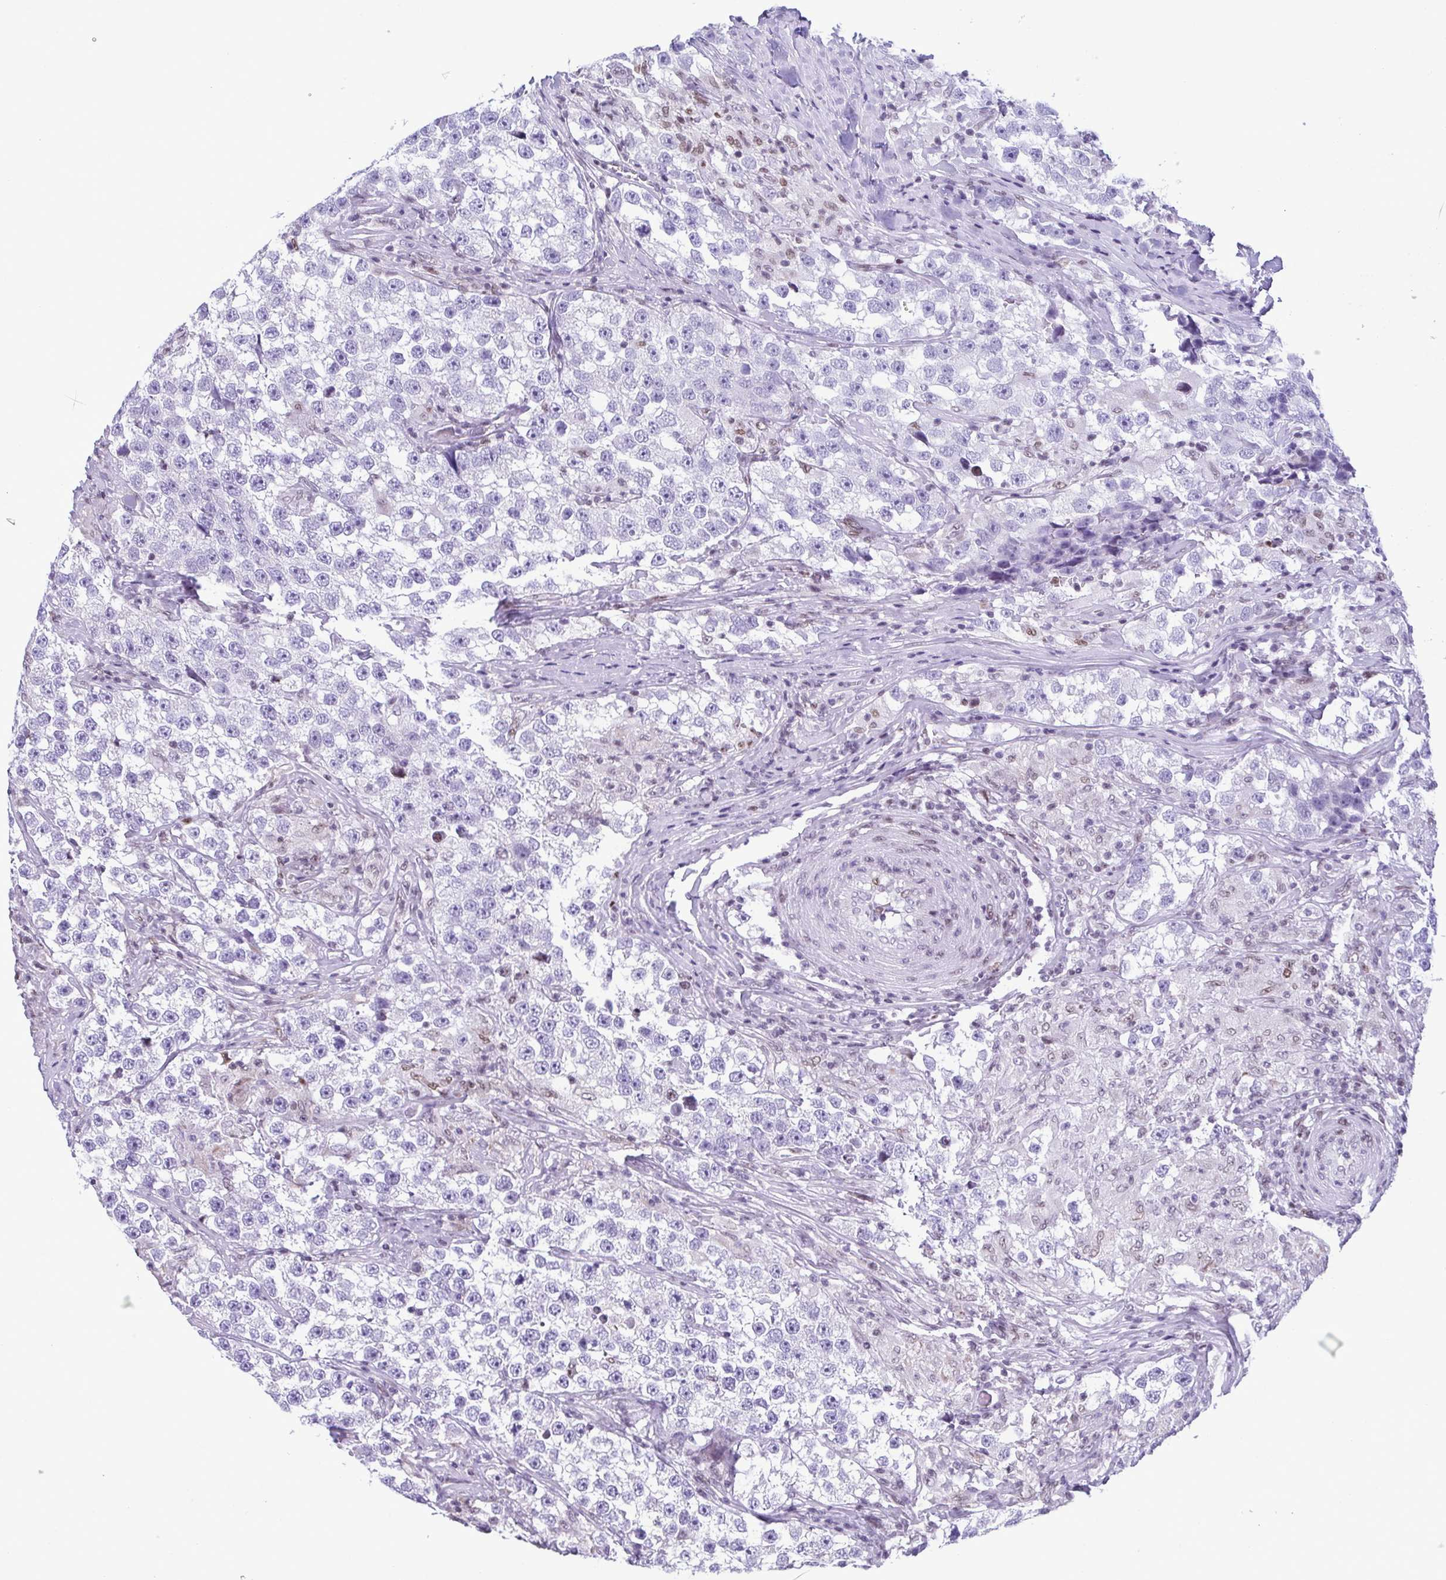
{"staining": {"intensity": "negative", "quantity": "none", "location": "none"}, "tissue": "testis cancer", "cell_type": "Tumor cells", "image_type": "cancer", "snomed": [{"axis": "morphology", "description": "Seminoma, NOS"}, {"axis": "topography", "description": "Testis"}], "caption": "The image shows no significant staining in tumor cells of testis cancer (seminoma). (DAB (3,3'-diaminobenzidine) immunohistochemistry with hematoxylin counter stain).", "gene": "IRF1", "patient": {"sex": "male", "age": 46}}